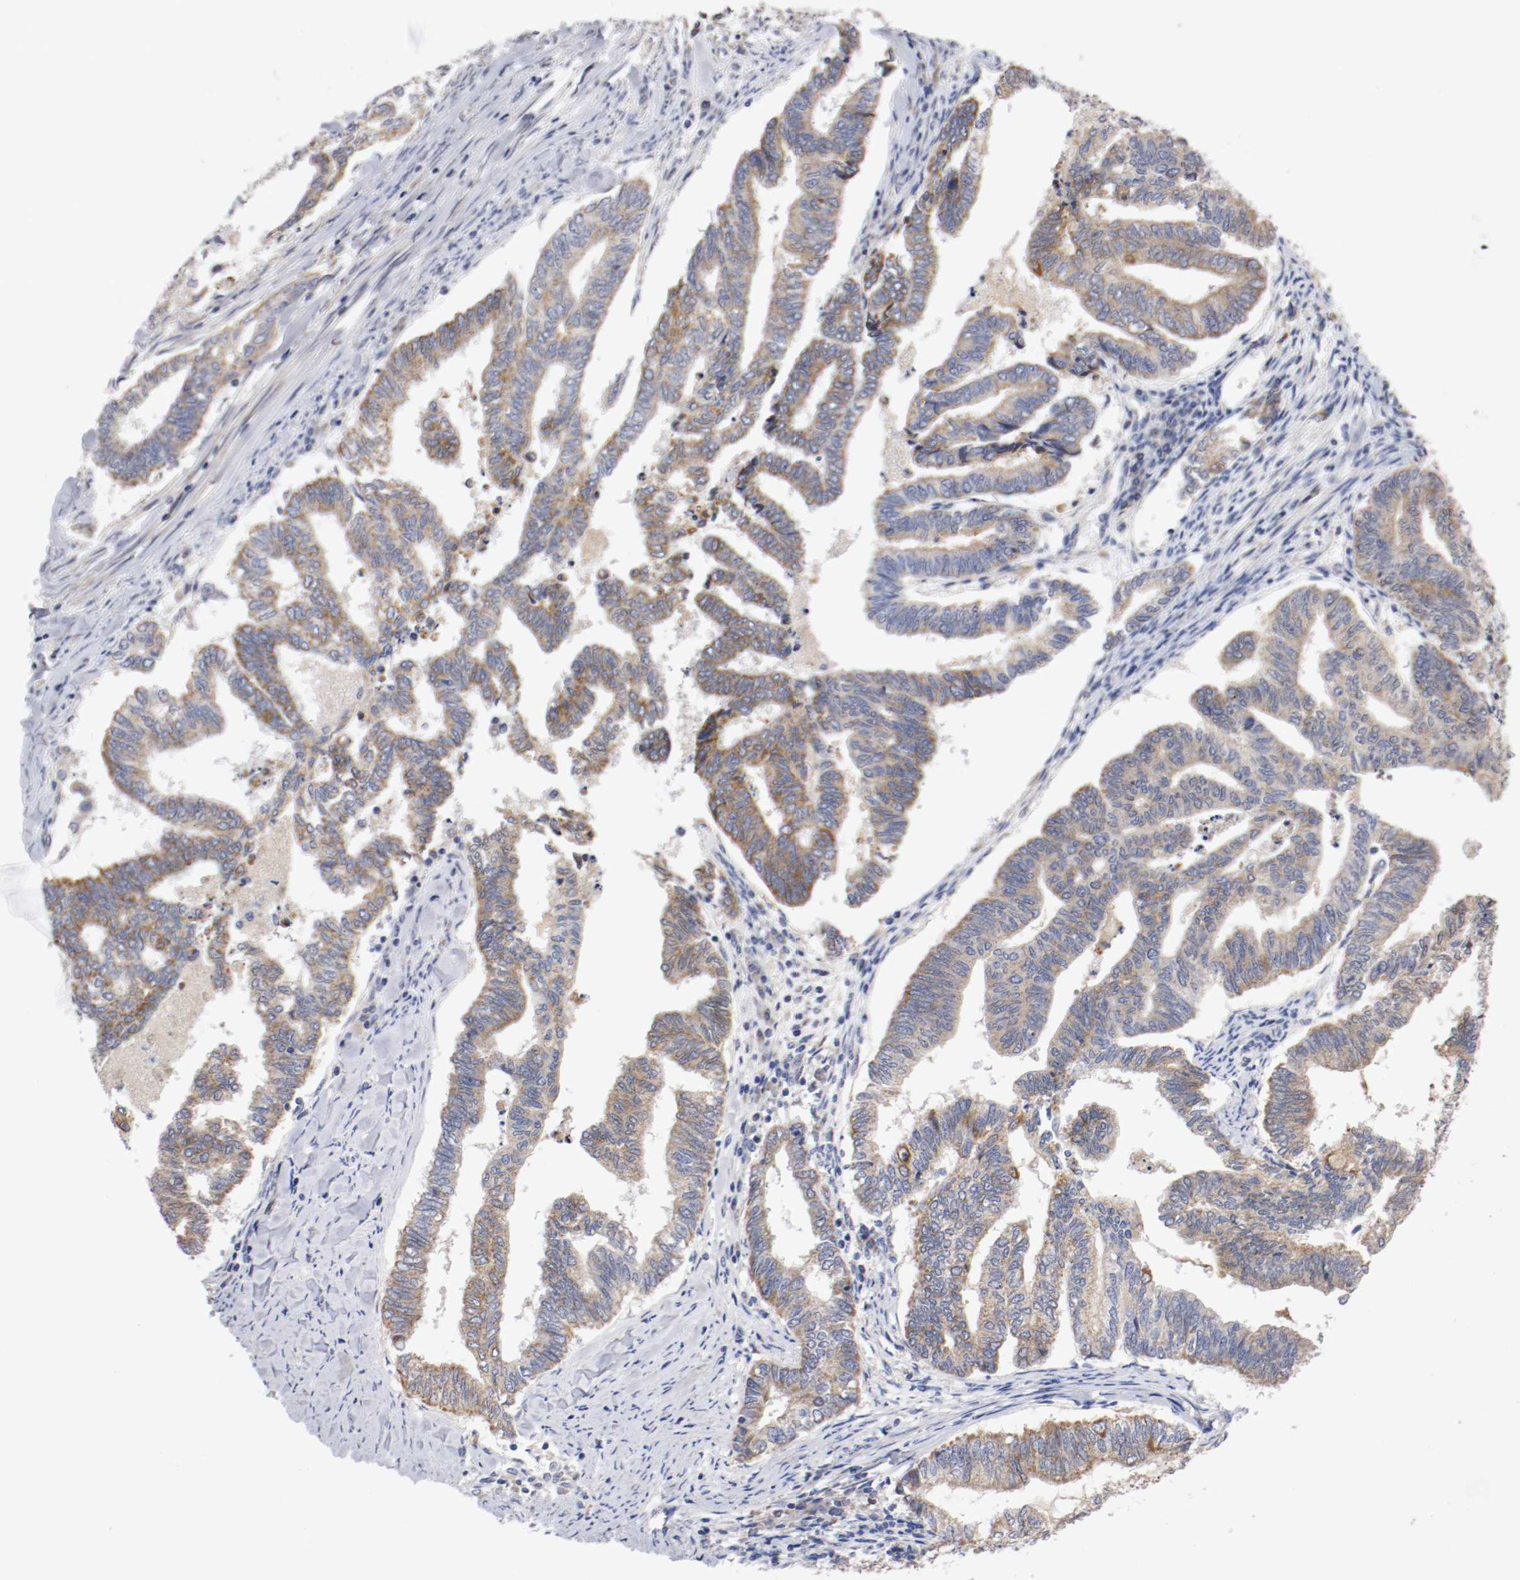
{"staining": {"intensity": "weak", "quantity": "25%-75%", "location": "cytoplasmic/membranous"}, "tissue": "endometrial cancer", "cell_type": "Tumor cells", "image_type": "cancer", "snomed": [{"axis": "morphology", "description": "Adenocarcinoma, NOS"}, {"axis": "topography", "description": "Endometrium"}], "caption": "IHC photomicrograph of human adenocarcinoma (endometrial) stained for a protein (brown), which shows low levels of weak cytoplasmic/membranous expression in approximately 25%-75% of tumor cells.", "gene": "PCSK6", "patient": {"sex": "female", "age": 79}}